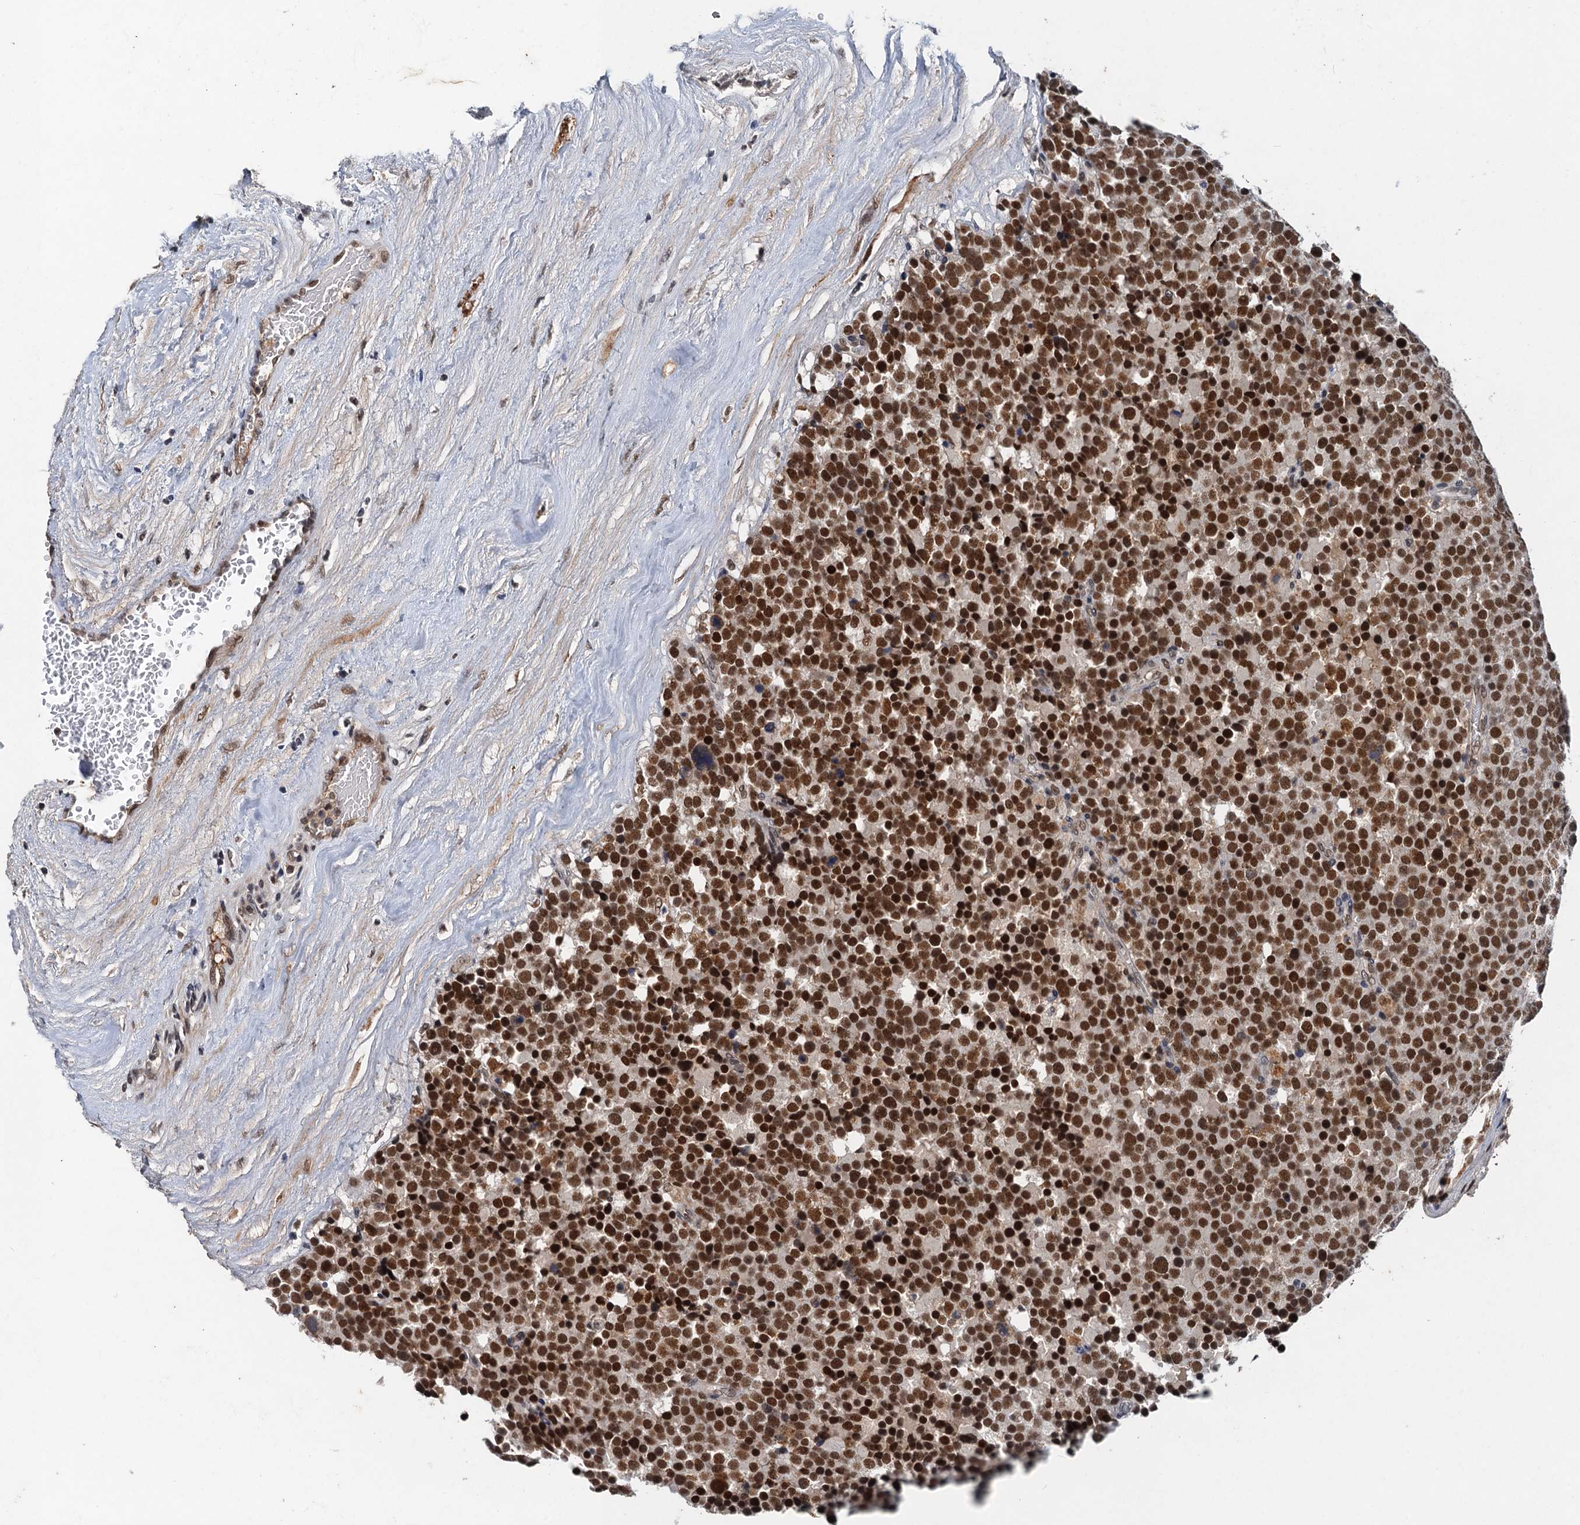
{"staining": {"intensity": "strong", "quantity": ">75%", "location": "nuclear"}, "tissue": "testis cancer", "cell_type": "Tumor cells", "image_type": "cancer", "snomed": [{"axis": "morphology", "description": "Seminoma, NOS"}, {"axis": "topography", "description": "Testis"}], "caption": "Human testis cancer (seminoma) stained for a protein (brown) reveals strong nuclear positive staining in about >75% of tumor cells.", "gene": "CSTF3", "patient": {"sex": "male", "age": 71}}